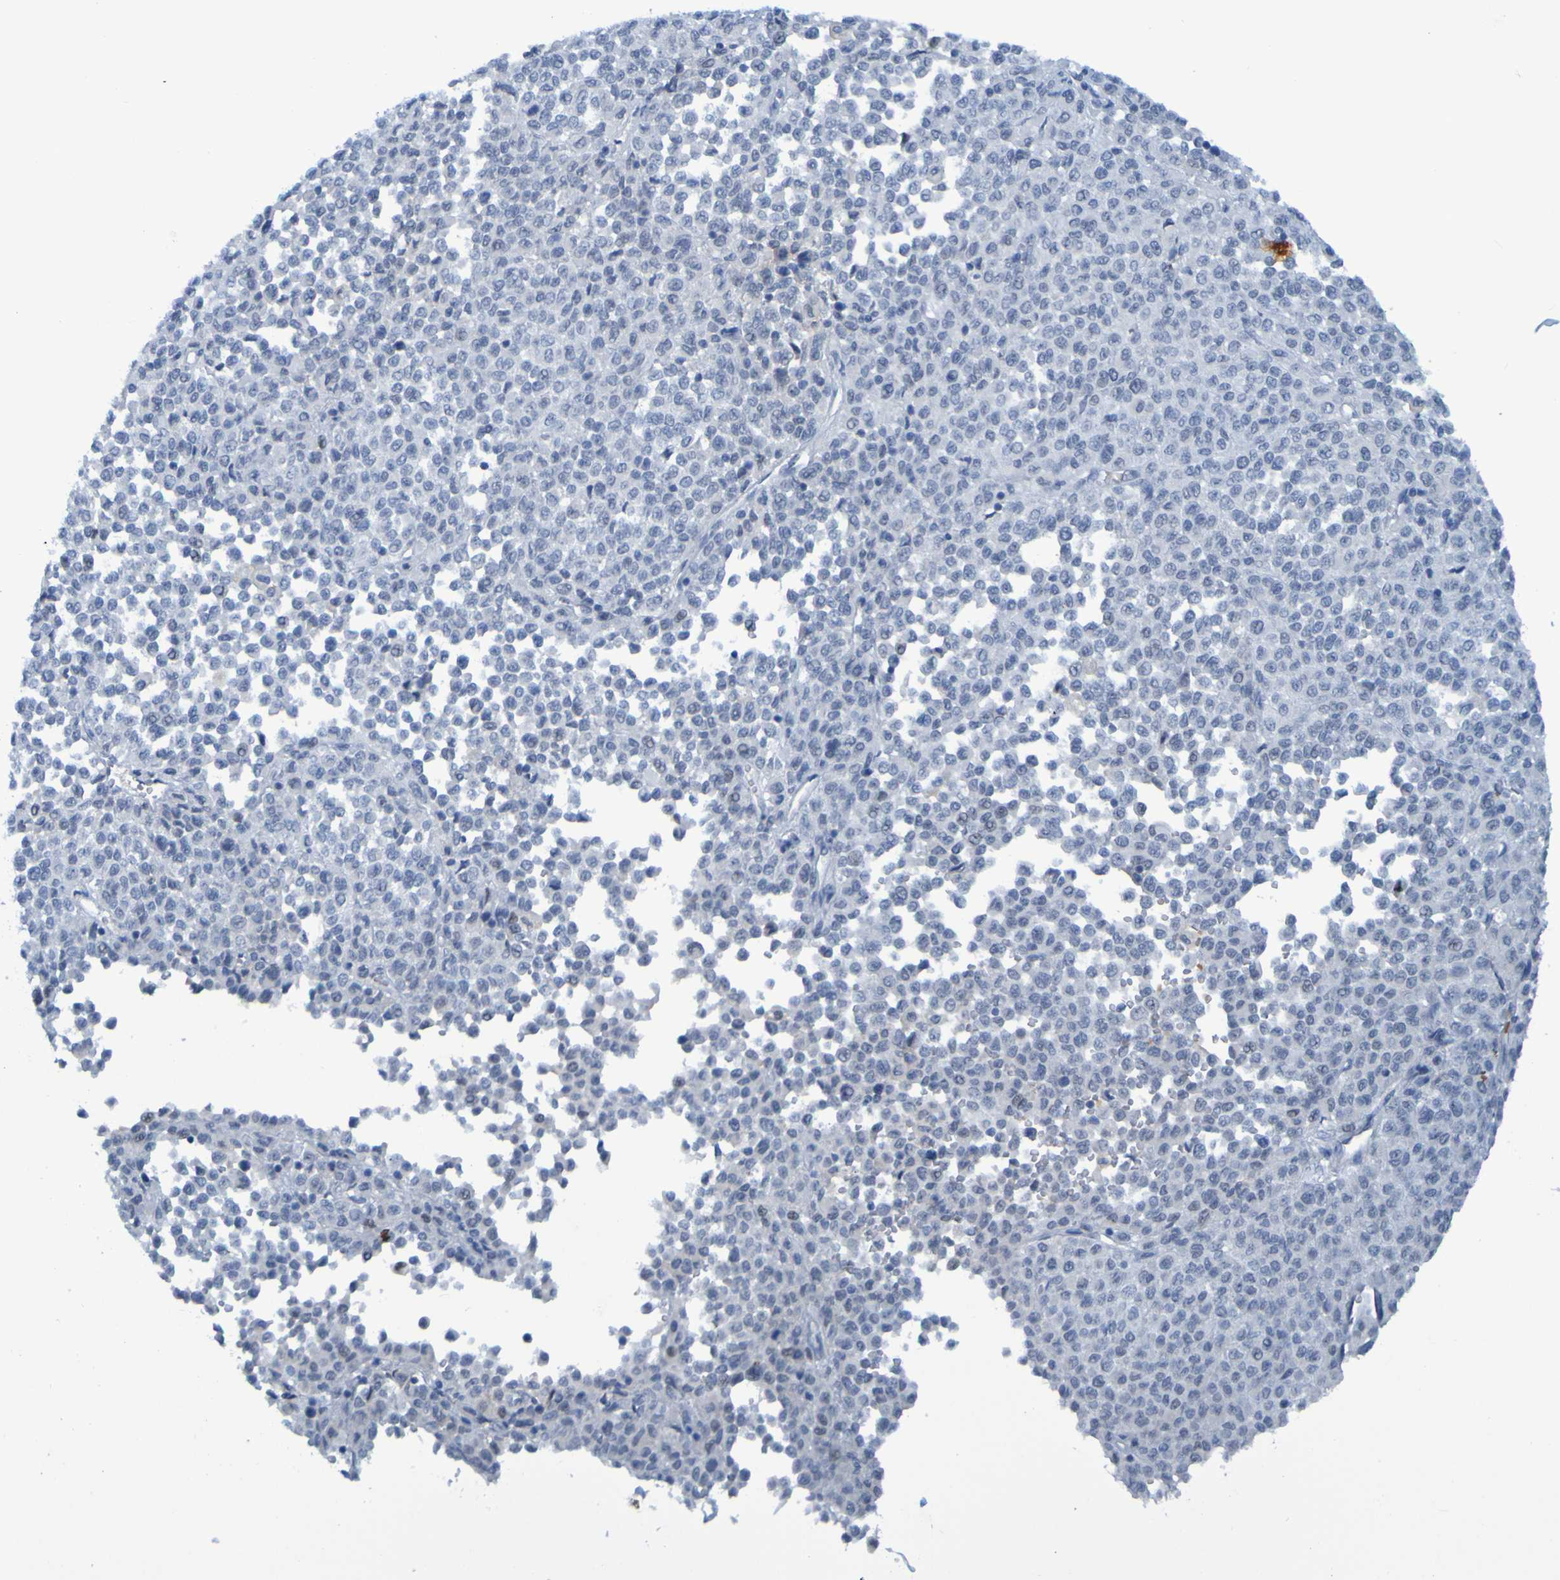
{"staining": {"intensity": "negative", "quantity": "none", "location": "none"}, "tissue": "melanoma", "cell_type": "Tumor cells", "image_type": "cancer", "snomed": [{"axis": "morphology", "description": "Malignant melanoma, Metastatic site"}, {"axis": "topography", "description": "Pancreas"}], "caption": "Human malignant melanoma (metastatic site) stained for a protein using IHC shows no positivity in tumor cells.", "gene": "USP36", "patient": {"sex": "female", "age": 30}}